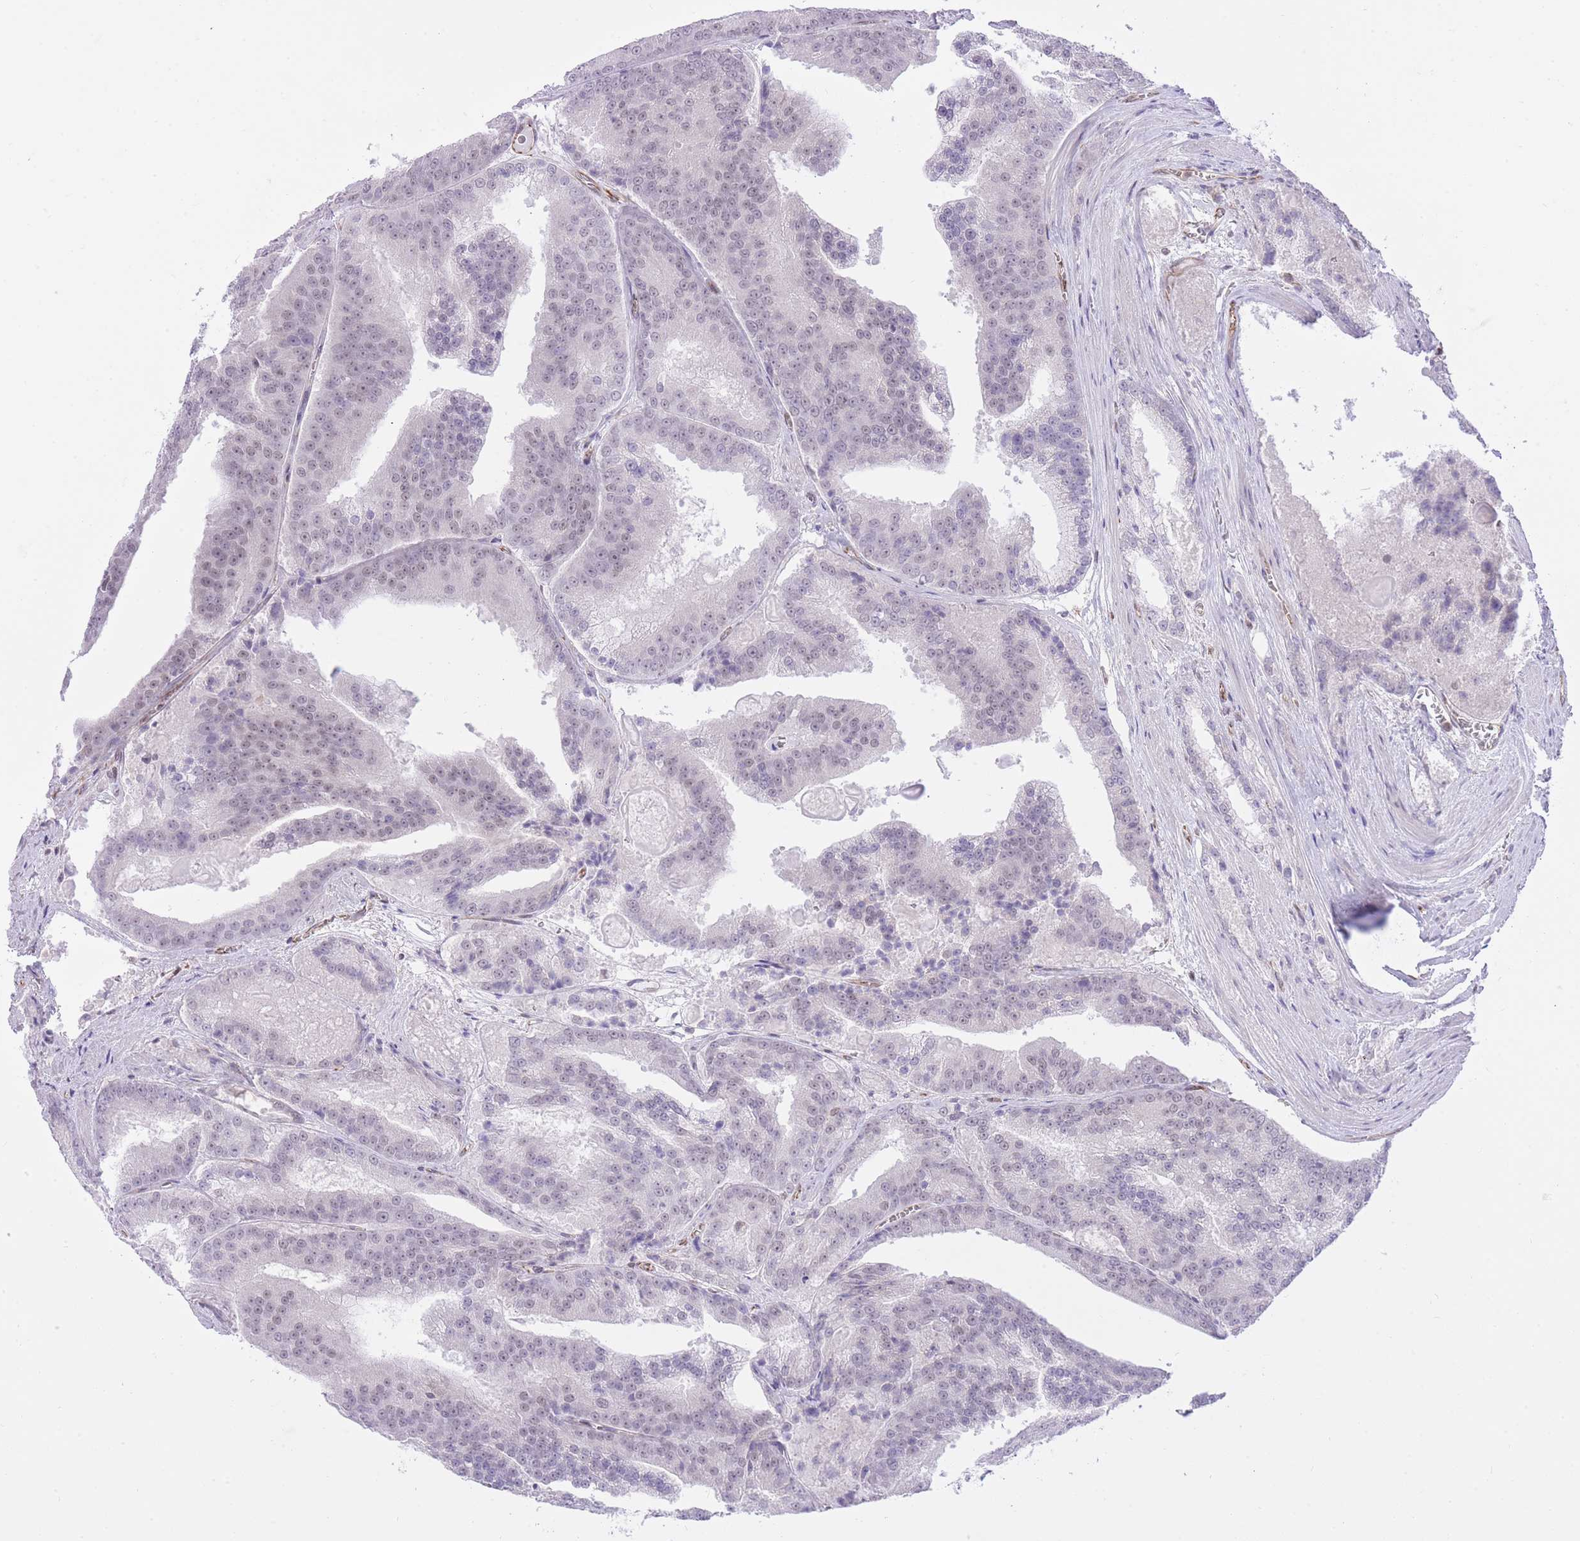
{"staining": {"intensity": "weak", "quantity": "25%-75%", "location": "nuclear"}, "tissue": "prostate cancer", "cell_type": "Tumor cells", "image_type": "cancer", "snomed": [{"axis": "morphology", "description": "Adenocarcinoma, High grade"}, {"axis": "topography", "description": "Prostate"}], "caption": "Protein expression analysis of human prostate high-grade adenocarcinoma reveals weak nuclear staining in about 25%-75% of tumor cells.", "gene": "ELL", "patient": {"sex": "male", "age": 61}}